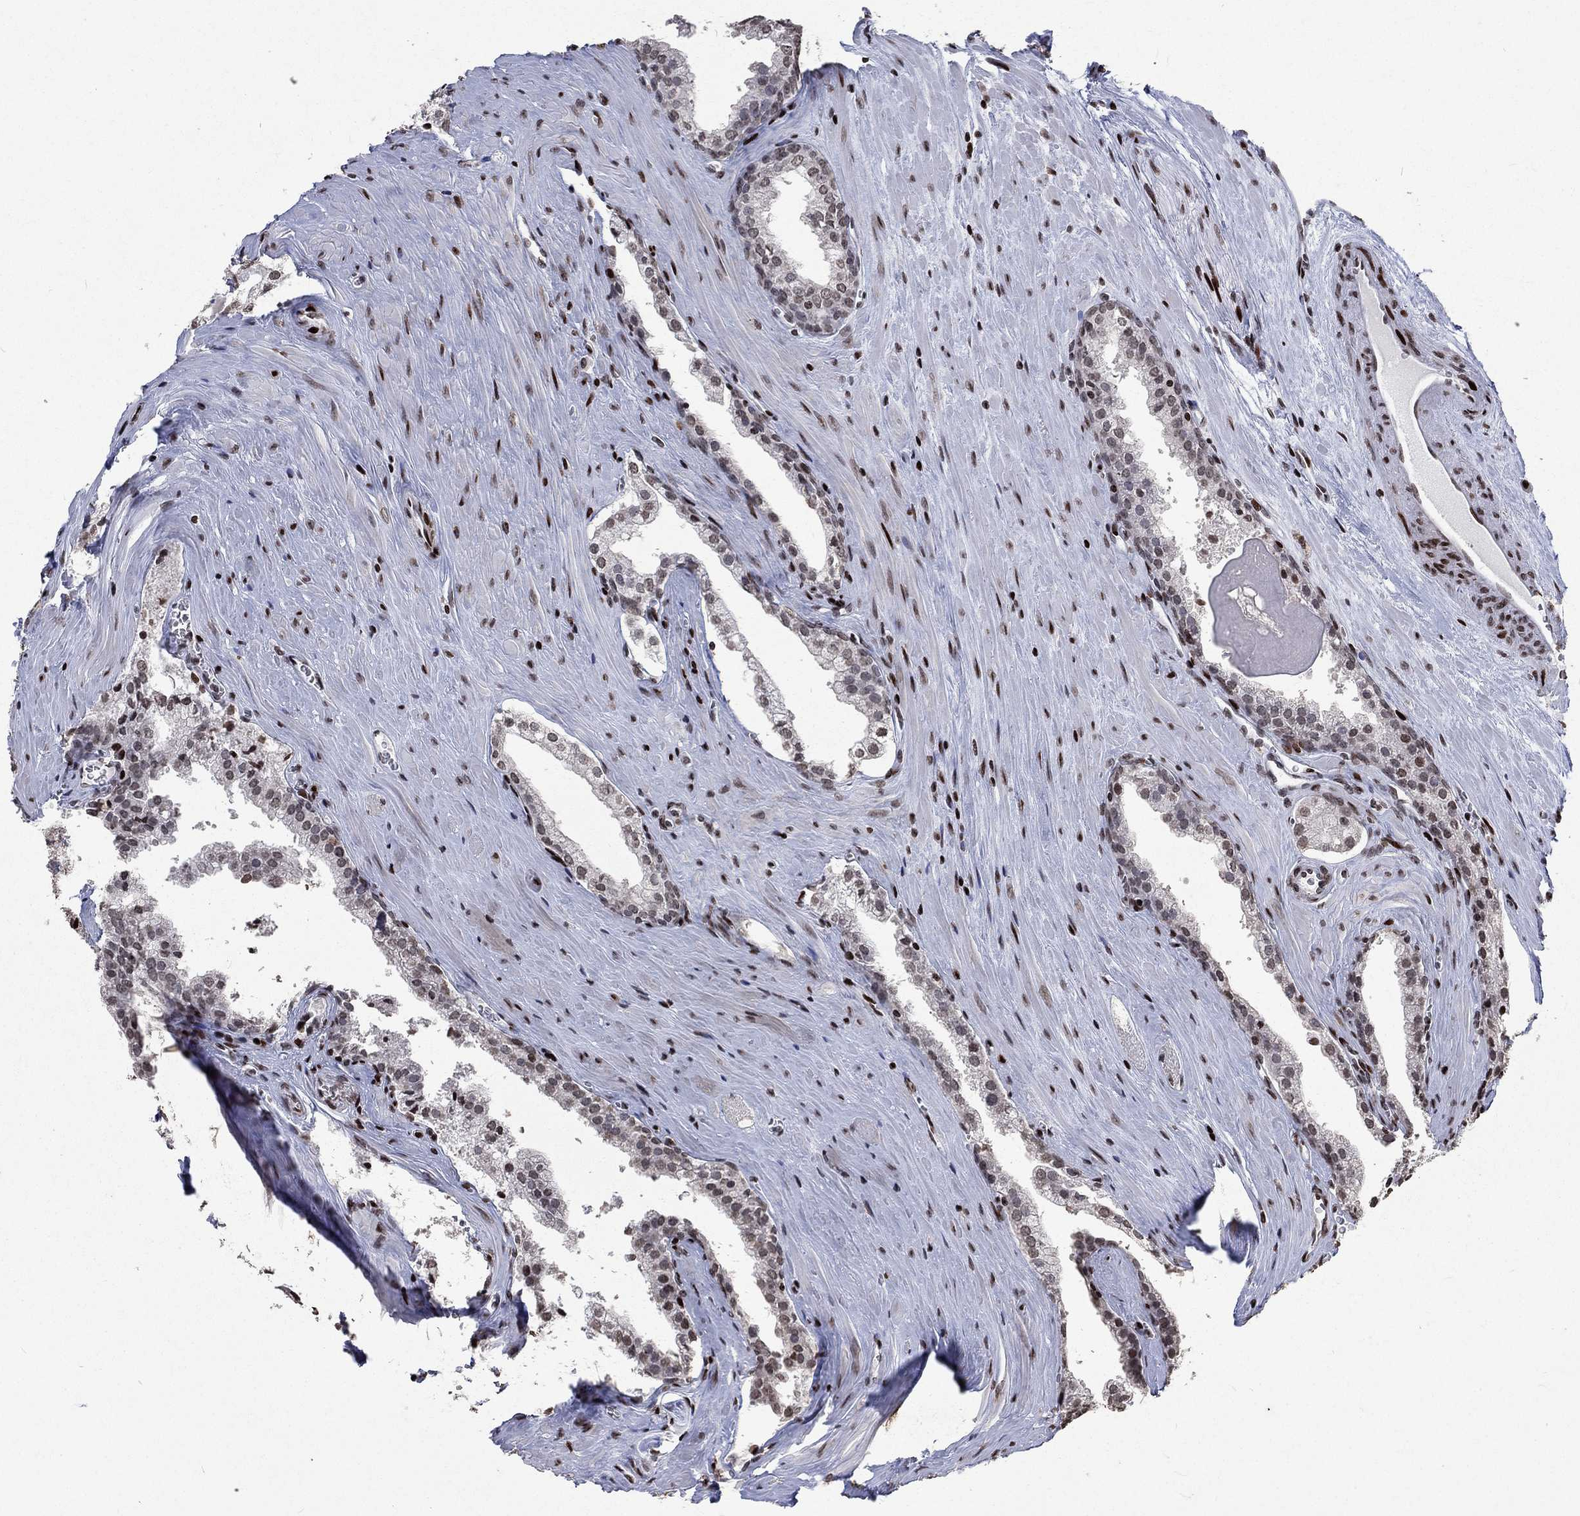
{"staining": {"intensity": "moderate", "quantity": "<25%", "location": "nuclear"}, "tissue": "prostate cancer", "cell_type": "Tumor cells", "image_type": "cancer", "snomed": [{"axis": "morphology", "description": "Adenocarcinoma, NOS"}, {"axis": "topography", "description": "Prostate"}], "caption": "A brown stain labels moderate nuclear staining of a protein in prostate adenocarcinoma tumor cells. (brown staining indicates protein expression, while blue staining denotes nuclei).", "gene": "SRSF3", "patient": {"sex": "male", "age": 72}}